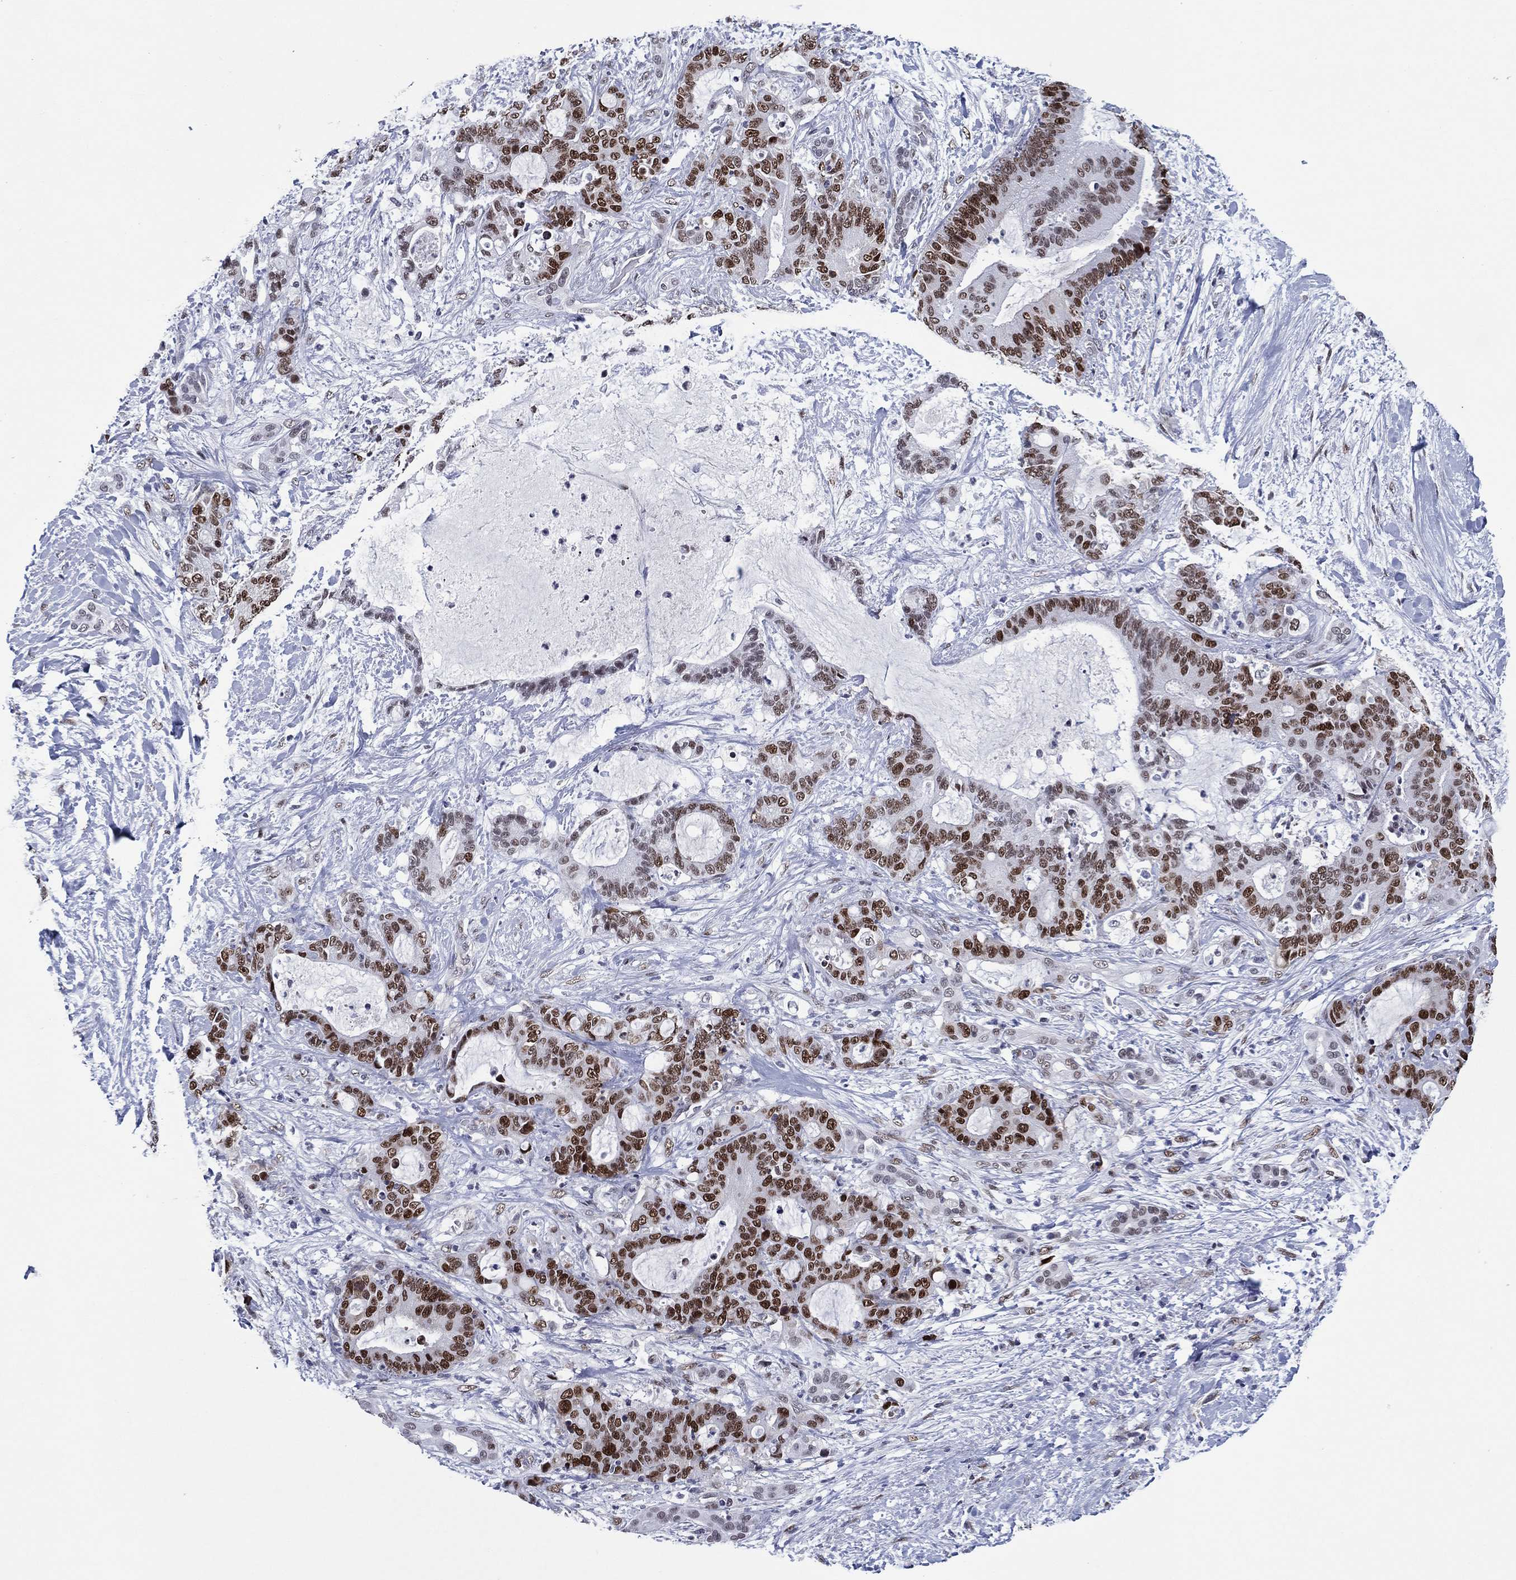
{"staining": {"intensity": "strong", "quantity": ">75%", "location": "nuclear"}, "tissue": "liver cancer", "cell_type": "Tumor cells", "image_type": "cancer", "snomed": [{"axis": "morphology", "description": "Cholangiocarcinoma"}, {"axis": "topography", "description": "Liver"}], "caption": "IHC of liver cholangiocarcinoma reveals high levels of strong nuclear staining in approximately >75% of tumor cells.", "gene": "GATA6", "patient": {"sex": "female", "age": 73}}